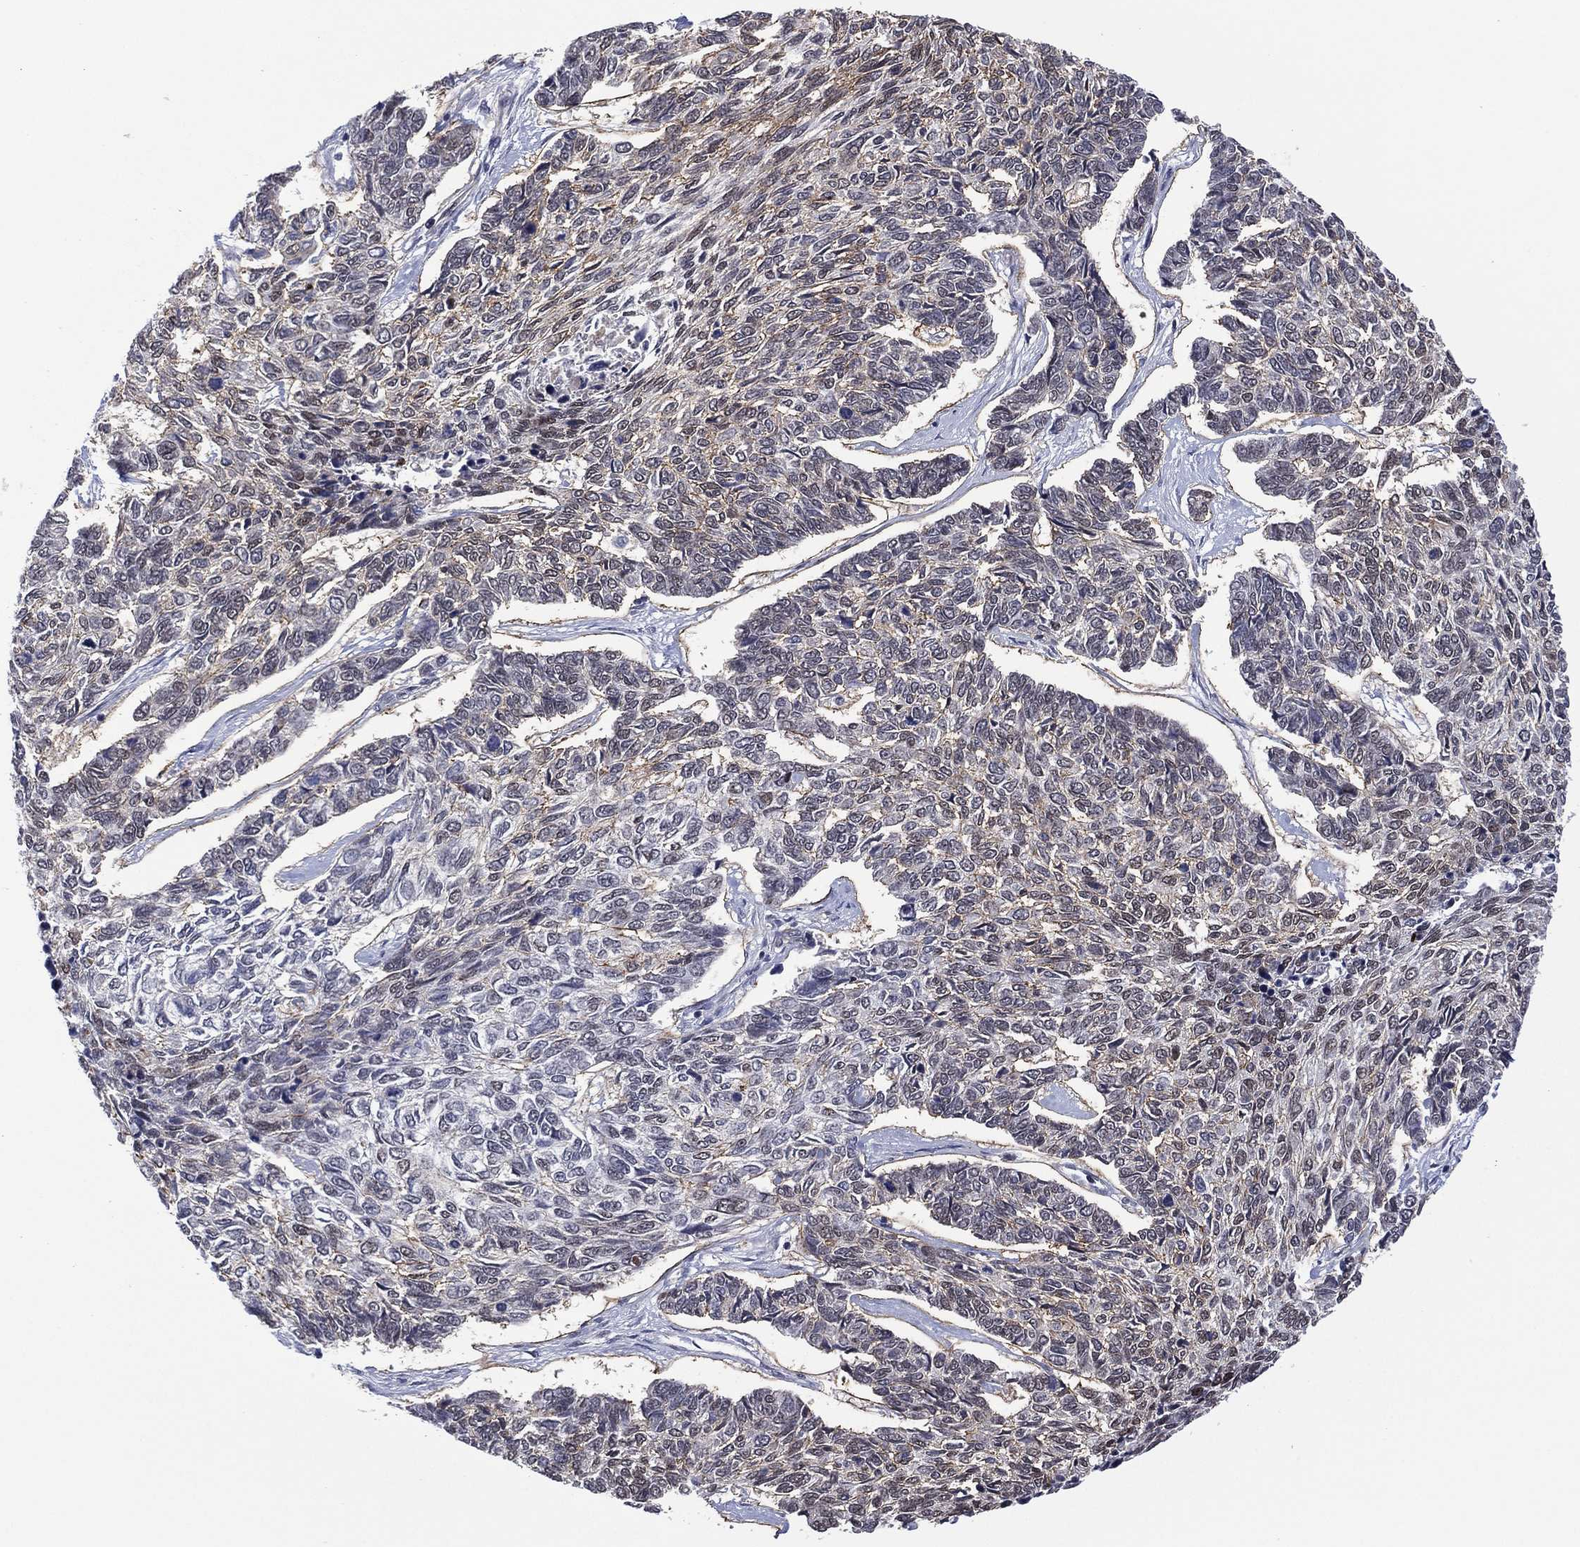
{"staining": {"intensity": "negative", "quantity": "none", "location": "none"}, "tissue": "skin cancer", "cell_type": "Tumor cells", "image_type": "cancer", "snomed": [{"axis": "morphology", "description": "Basal cell carcinoma"}, {"axis": "topography", "description": "Skin"}], "caption": "DAB immunohistochemical staining of skin cancer (basal cell carcinoma) shows no significant expression in tumor cells. Brightfield microscopy of IHC stained with DAB (brown) and hematoxylin (blue), captured at high magnification.", "gene": "GSE1", "patient": {"sex": "female", "age": 65}}